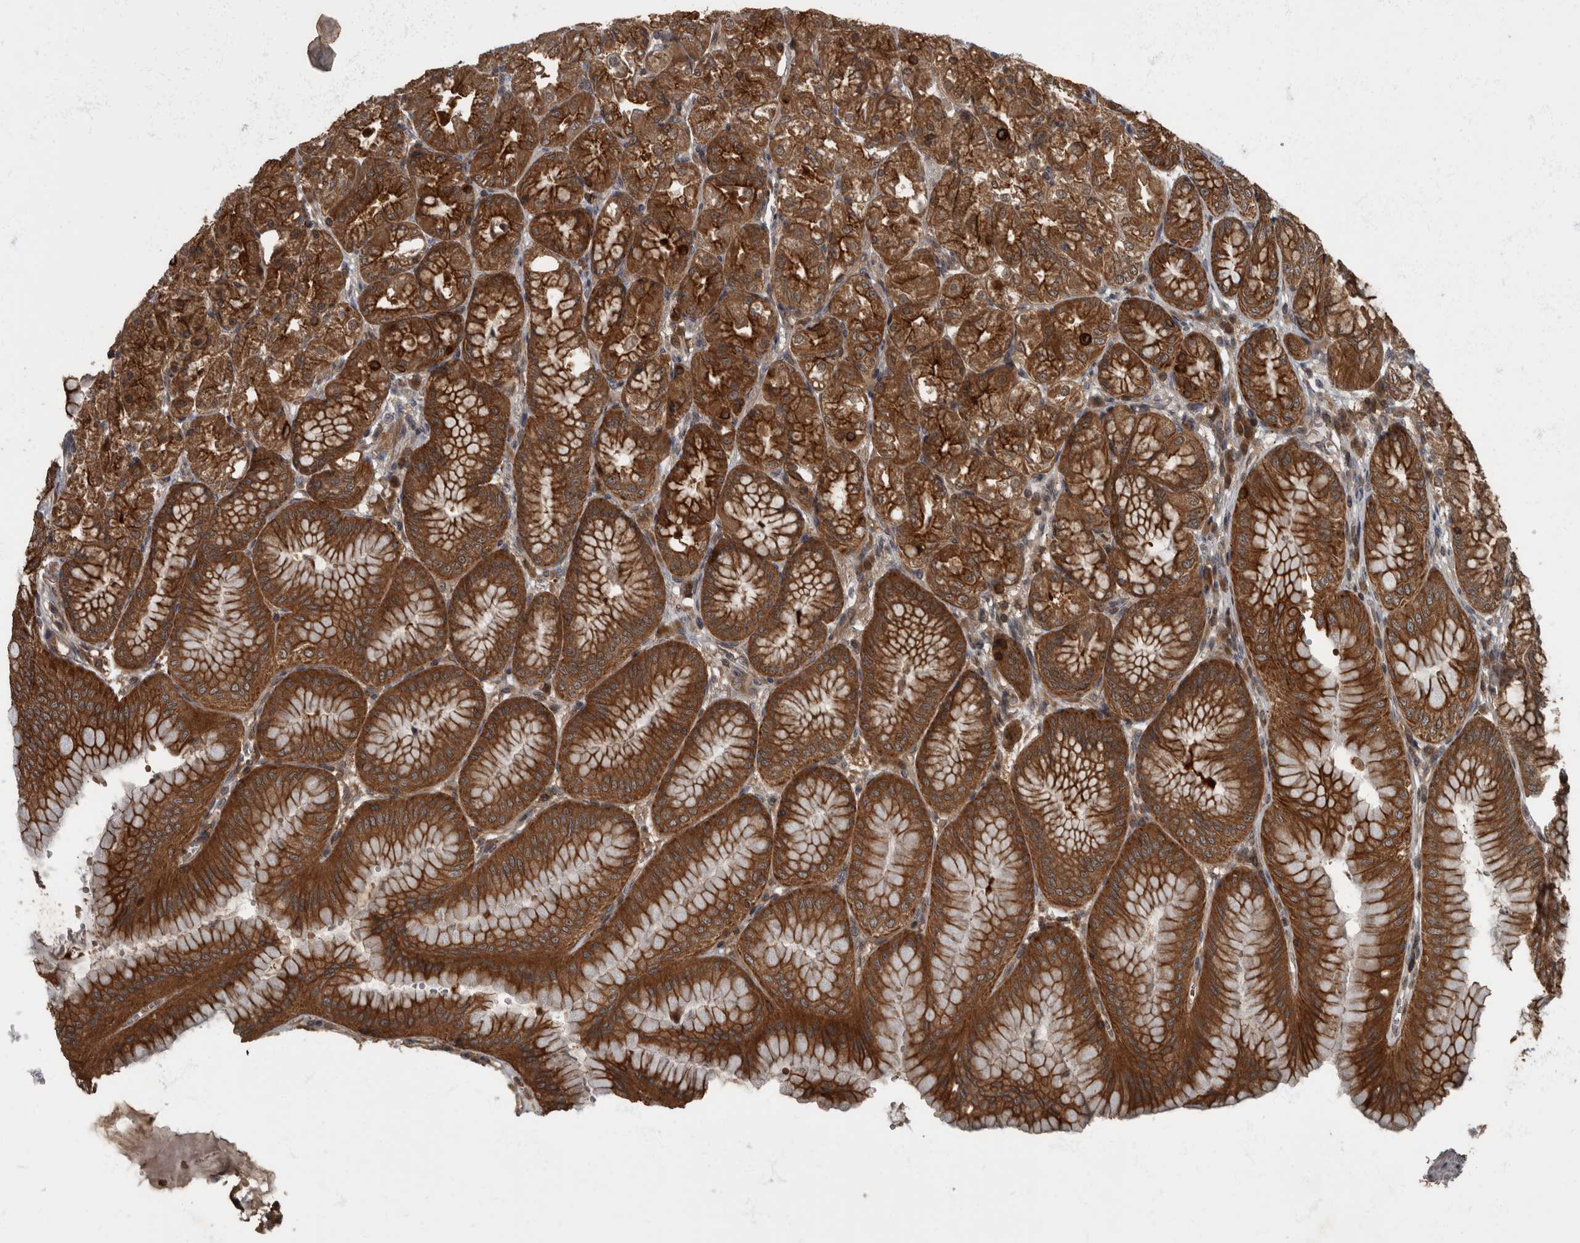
{"staining": {"intensity": "strong", "quantity": ">75%", "location": "cytoplasmic/membranous"}, "tissue": "stomach", "cell_type": "Glandular cells", "image_type": "normal", "snomed": [{"axis": "morphology", "description": "Normal tissue, NOS"}, {"axis": "topography", "description": "Stomach, lower"}], "caption": "Immunohistochemistry (IHC) histopathology image of unremarkable stomach stained for a protein (brown), which shows high levels of strong cytoplasmic/membranous positivity in about >75% of glandular cells.", "gene": "RABGGTB", "patient": {"sex": "male", "age": 71}}